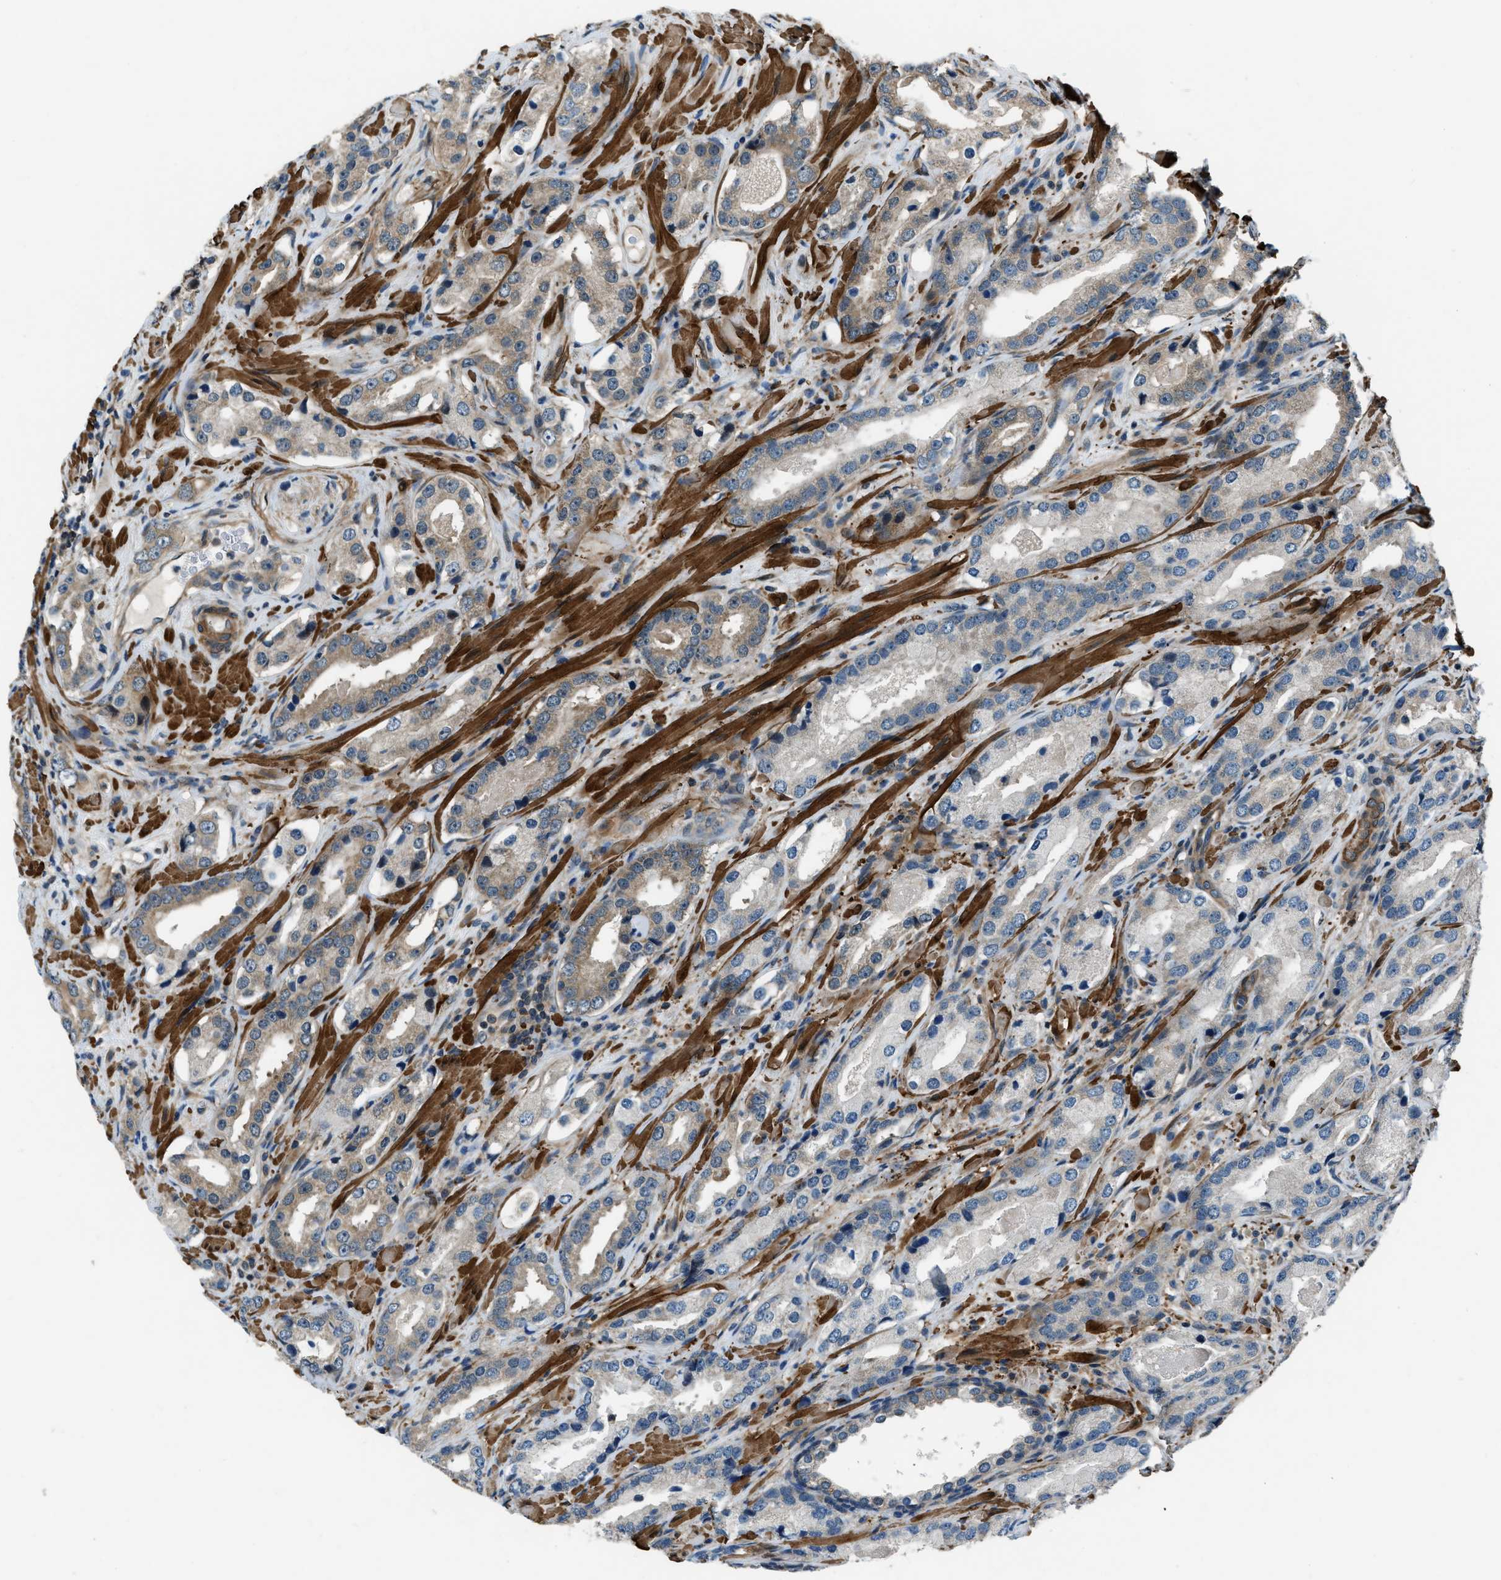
{"staining": {"intensity": "moderate", "quantity": ">75%", "location": "cytoplasmic/membranous"}, "tissue": "prostate cancer", "cell_type": "Tumor cells", "image_type": "cancer", "snomed": [{"axis": "morphology", "description": "Adenocarcinoma, High grade"}, {"axis": "topography", "description": "Prostate"}], "caption": "Immunohistochemical staining of human prostate adenocarcinoma (high-grade) demonstrates medium levels of moderate cytoplasmic/membranous protein positivity in about >75% of tumor cells. (DAB IHC with brightfield microscopy, high magnification).", "gene": "NUDCD3", "patient": {"sex": "male", "age": 63}}